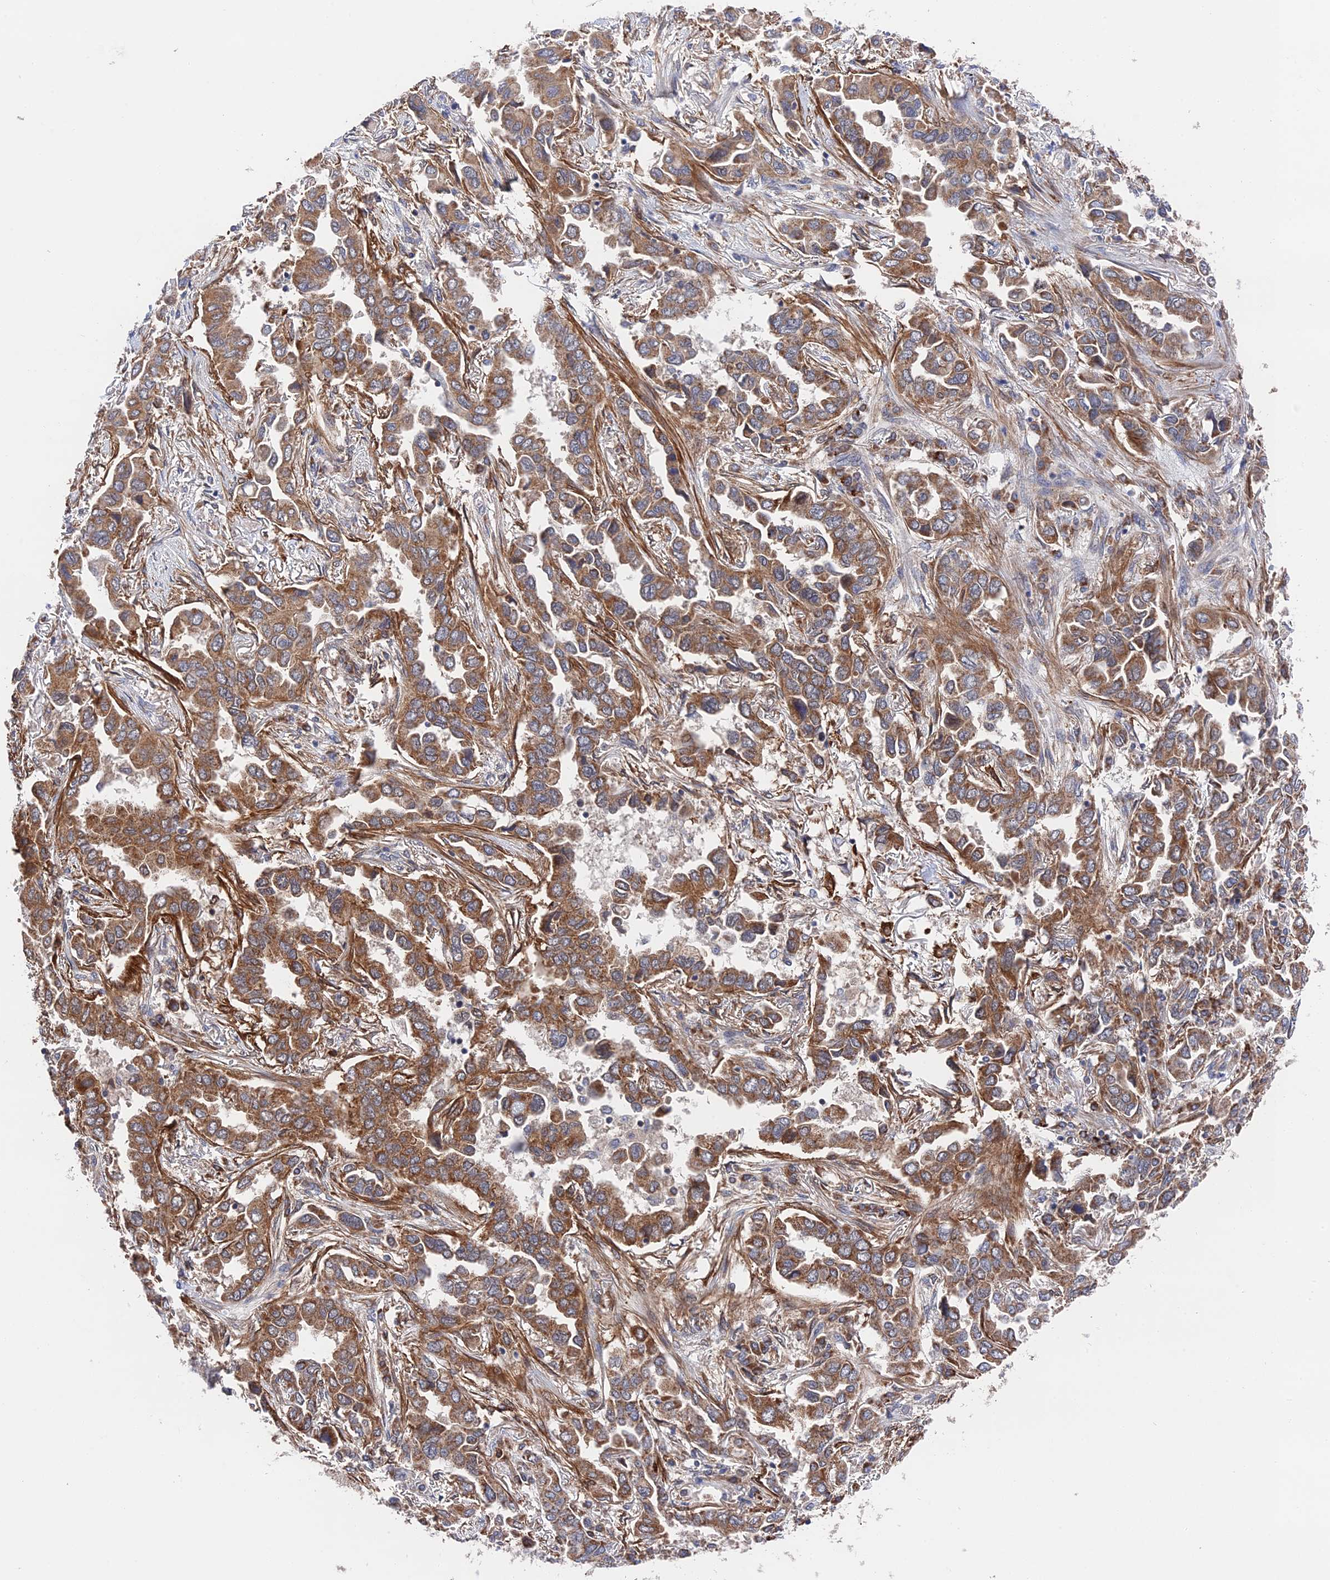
{"staining": {"intensity": "strong", "quantity": ">75%", "location": "cytoplasmic/membranous"}, "tissue": "lung cancer", "cell_type": "Tumor cells", "image_type": "cancer", "snomed": [{"axis": "morphology", "description": "Adenocarcinoma, NOS"}, {"axis": "topography", "description": "Lung"}], "caption": "A brown stain shows strong cytoplasmic/membranous positivity of a protein in lung cancer tumor cells. (DAB IHC, brown staining for protein, blue staining for nuclei).", "gene": "ZNF320", "patient": {"sex": "female", "age": 76}}